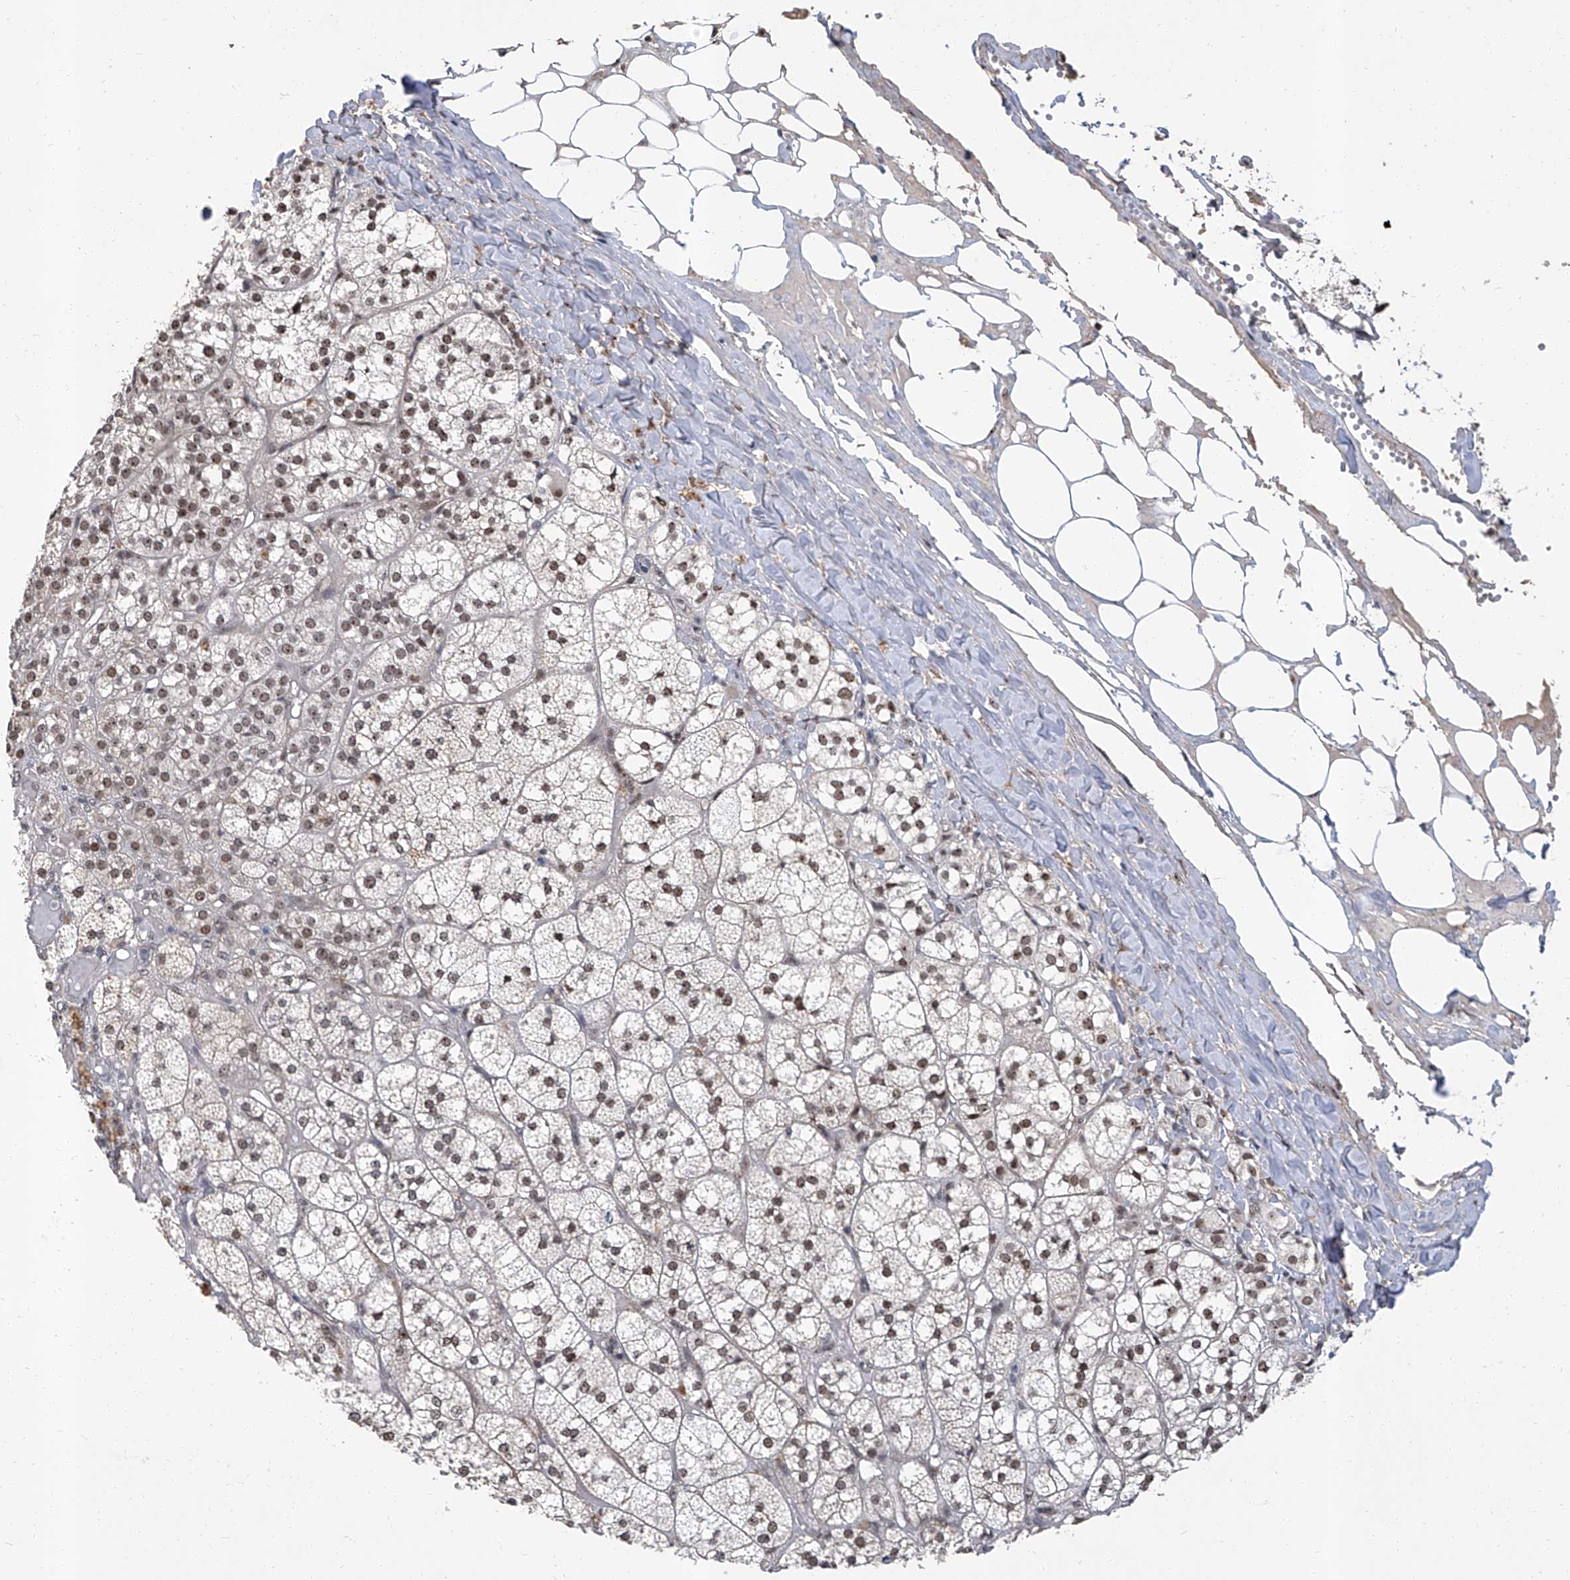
{"staining": {"intensity": "moderate", "quantity": ">75%", "location": "nuclear"}, "tissue": "adrenal gland", "cell_type": "Glandular cells", "image_type": "normal", "snomed": [{"axis": "morphology", "description": "Normal tissue, NOS"}, {"axis": "topography", "description": "Adrenal gland"}], "caption": "The photomicrograph displays a brown stain indicating the presence of a protein in the nuclear of glandular cells in adrenal gland.", "gene": "CMTR1", "patient": {"sex": "female", "age": 61}}